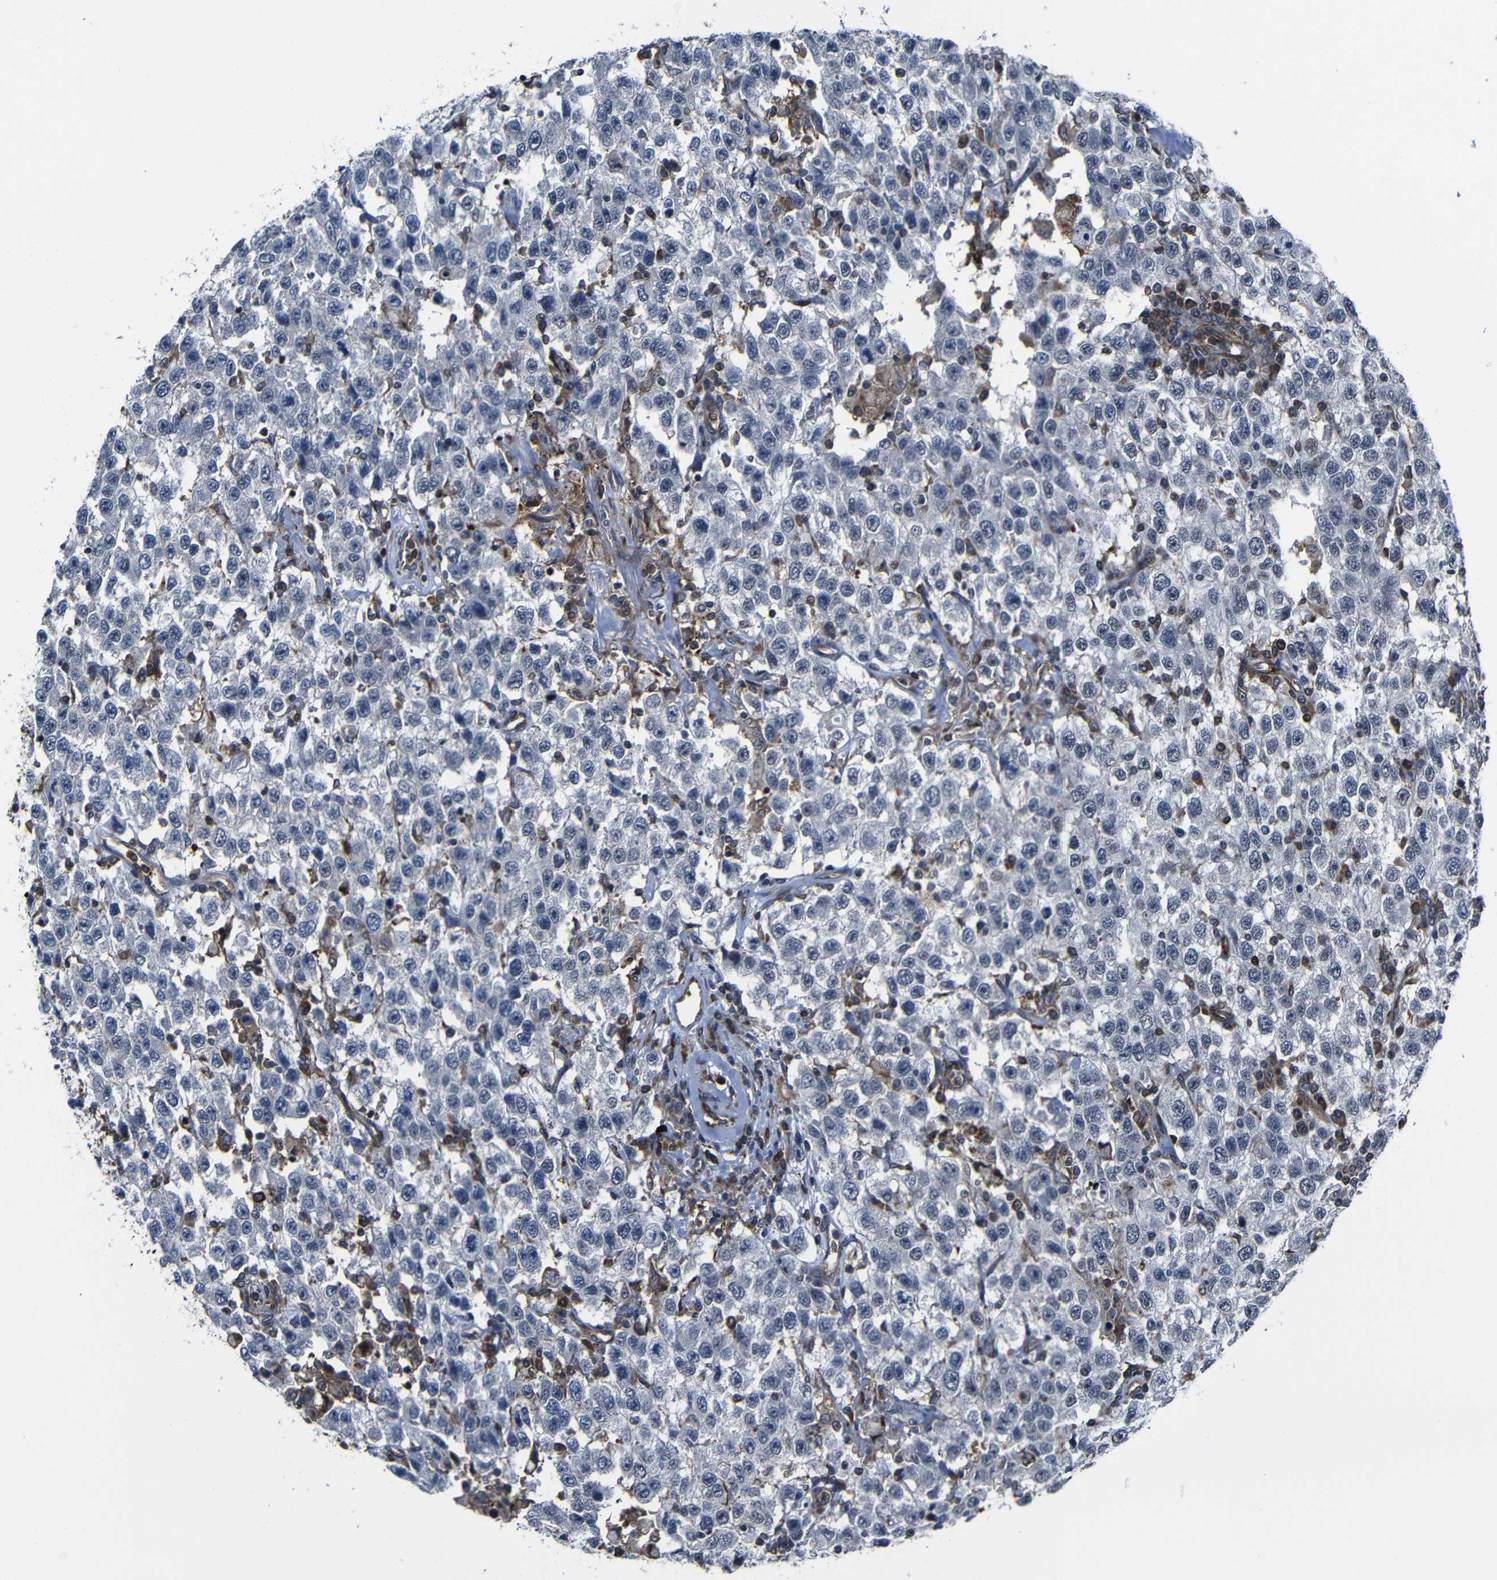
{"staining": {"intensity": "negative", "quantity": "none", "location": "none"}, "tissue": "testis cancer", "cell_type": "Tumor cells", "image_type": "cancer", "snomed": [{"axis": "morphology", "description": "Seminoma, NOS"}, {"axis": "topography", "description": "Testis"}], "caption": "Tumor cells are negative for protein expression in human testis cancer.", "gene": "KIAA0513", "patient": {"sex": "male", "age": 41}}